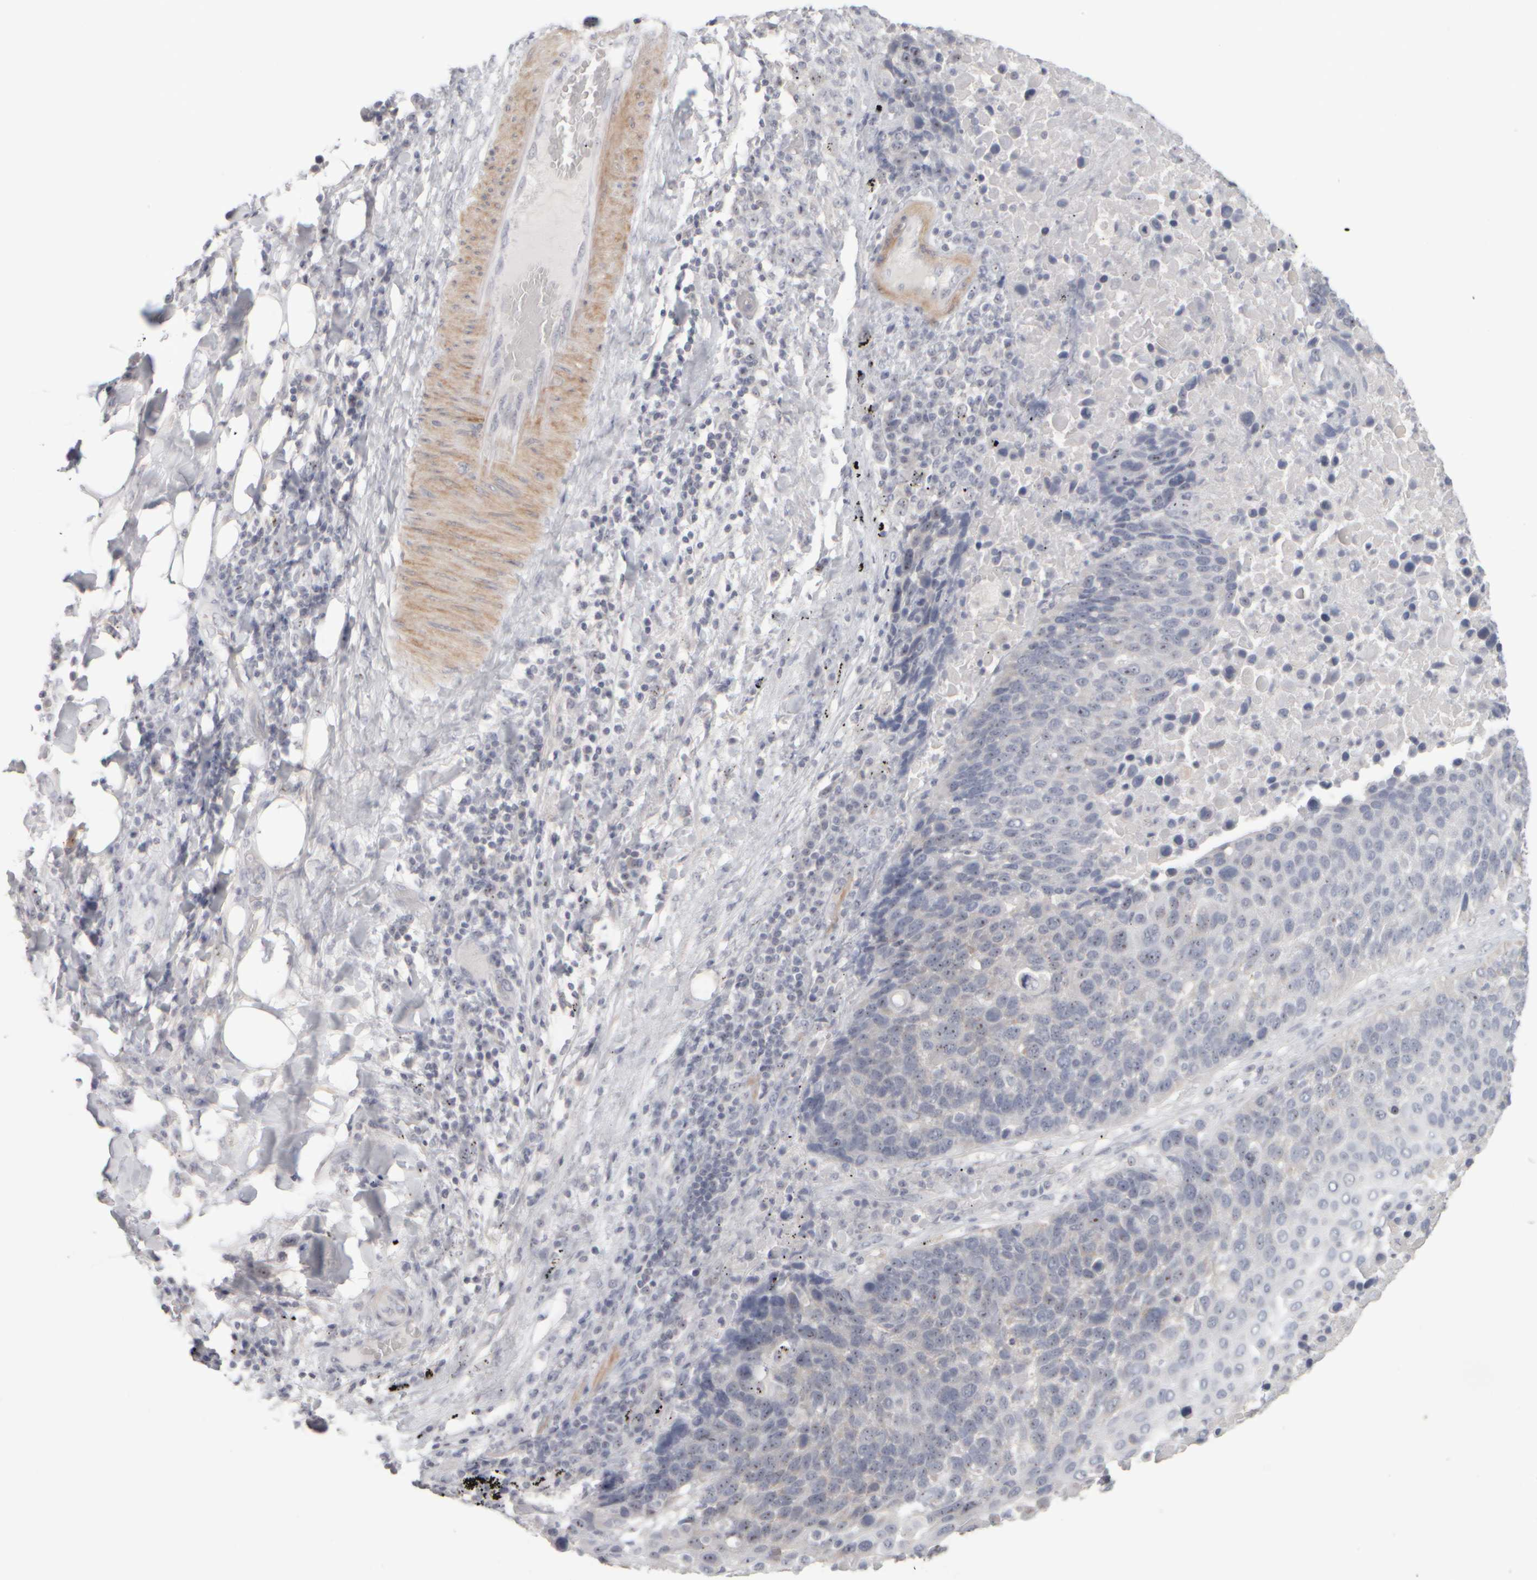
{"staining": {"intensity": "moderate", "quantity": "<25%", "location": "nuclear"}, "tissue": "lung cancer", "cell_type": "Tumor cells", "image_type": "cancer", "snomed": [{"axis": "morphology", "description": "Squamous cell carcinoma, NOS"}, {"axis": "topography", "description": "Lung"}], "caption": "Immunohistochemical staining of lung cancer (squamous cell carcinoma) shows moderate nuclear protein positivity in approximately <25% of tumor cells.", "gene": "DCXR", "patient": {"sex": "male", "age": 66}}